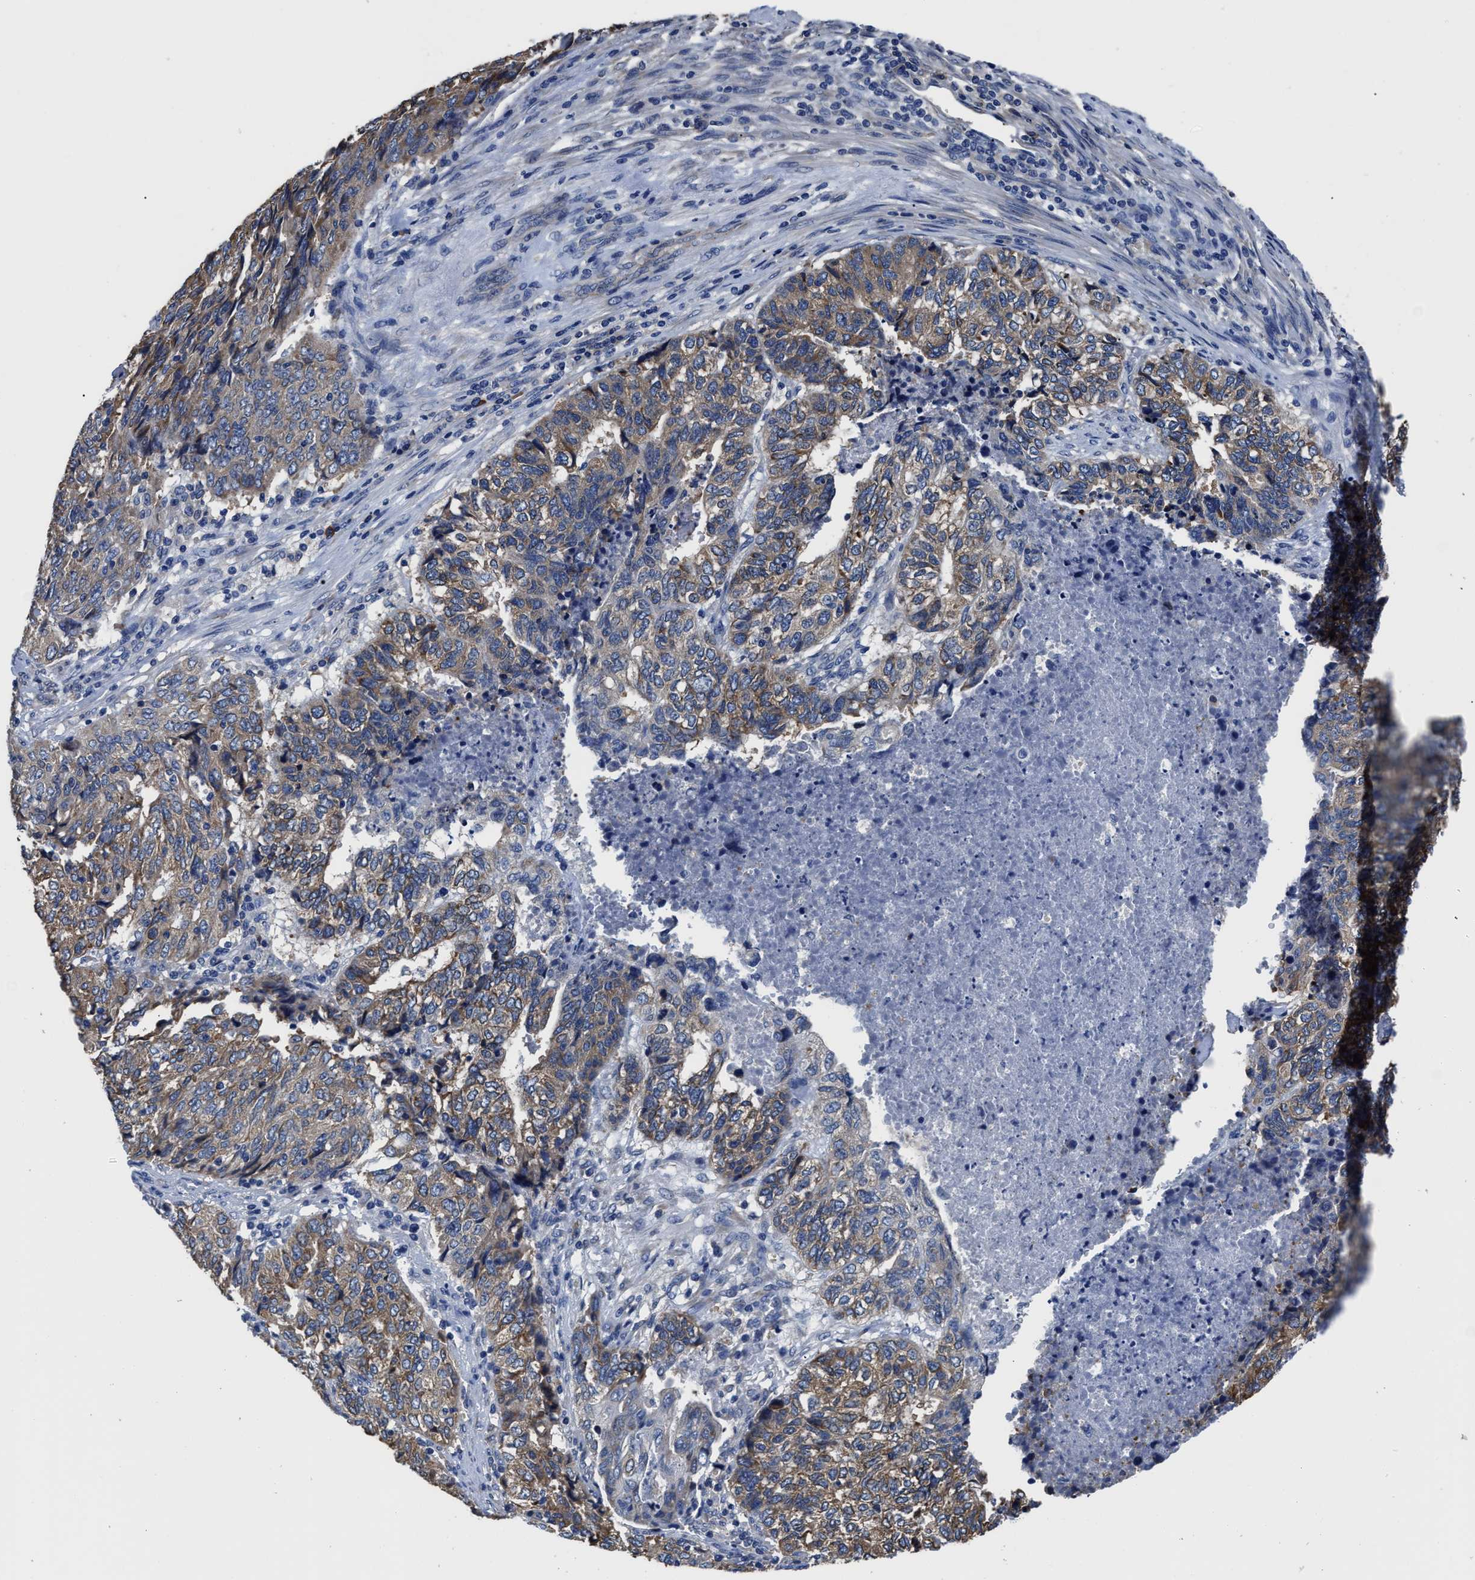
{"staining": {"intensity": "moderate", "quantity": ">75%", "location": "cytoplasmic/membranous"}, "tissue": "endometrial cancer", "cell_type": "Tumor cells", "image_type": "cancer", "snomed": [{"axis": "morphology", "description": "Adenocarcinoma, NOS"}, {"axis": "topography", "description": "Endometrium"}], "caption": "Endometrial cancer (adenocarcinoma) stained with immunohistochemistry (IHC) exhibits moderate cytoplasmic/membranous staining in approximately >75% of tumor cells.", "gene": "SRPK2", "patient": {"sex": "female", "age": 80}}